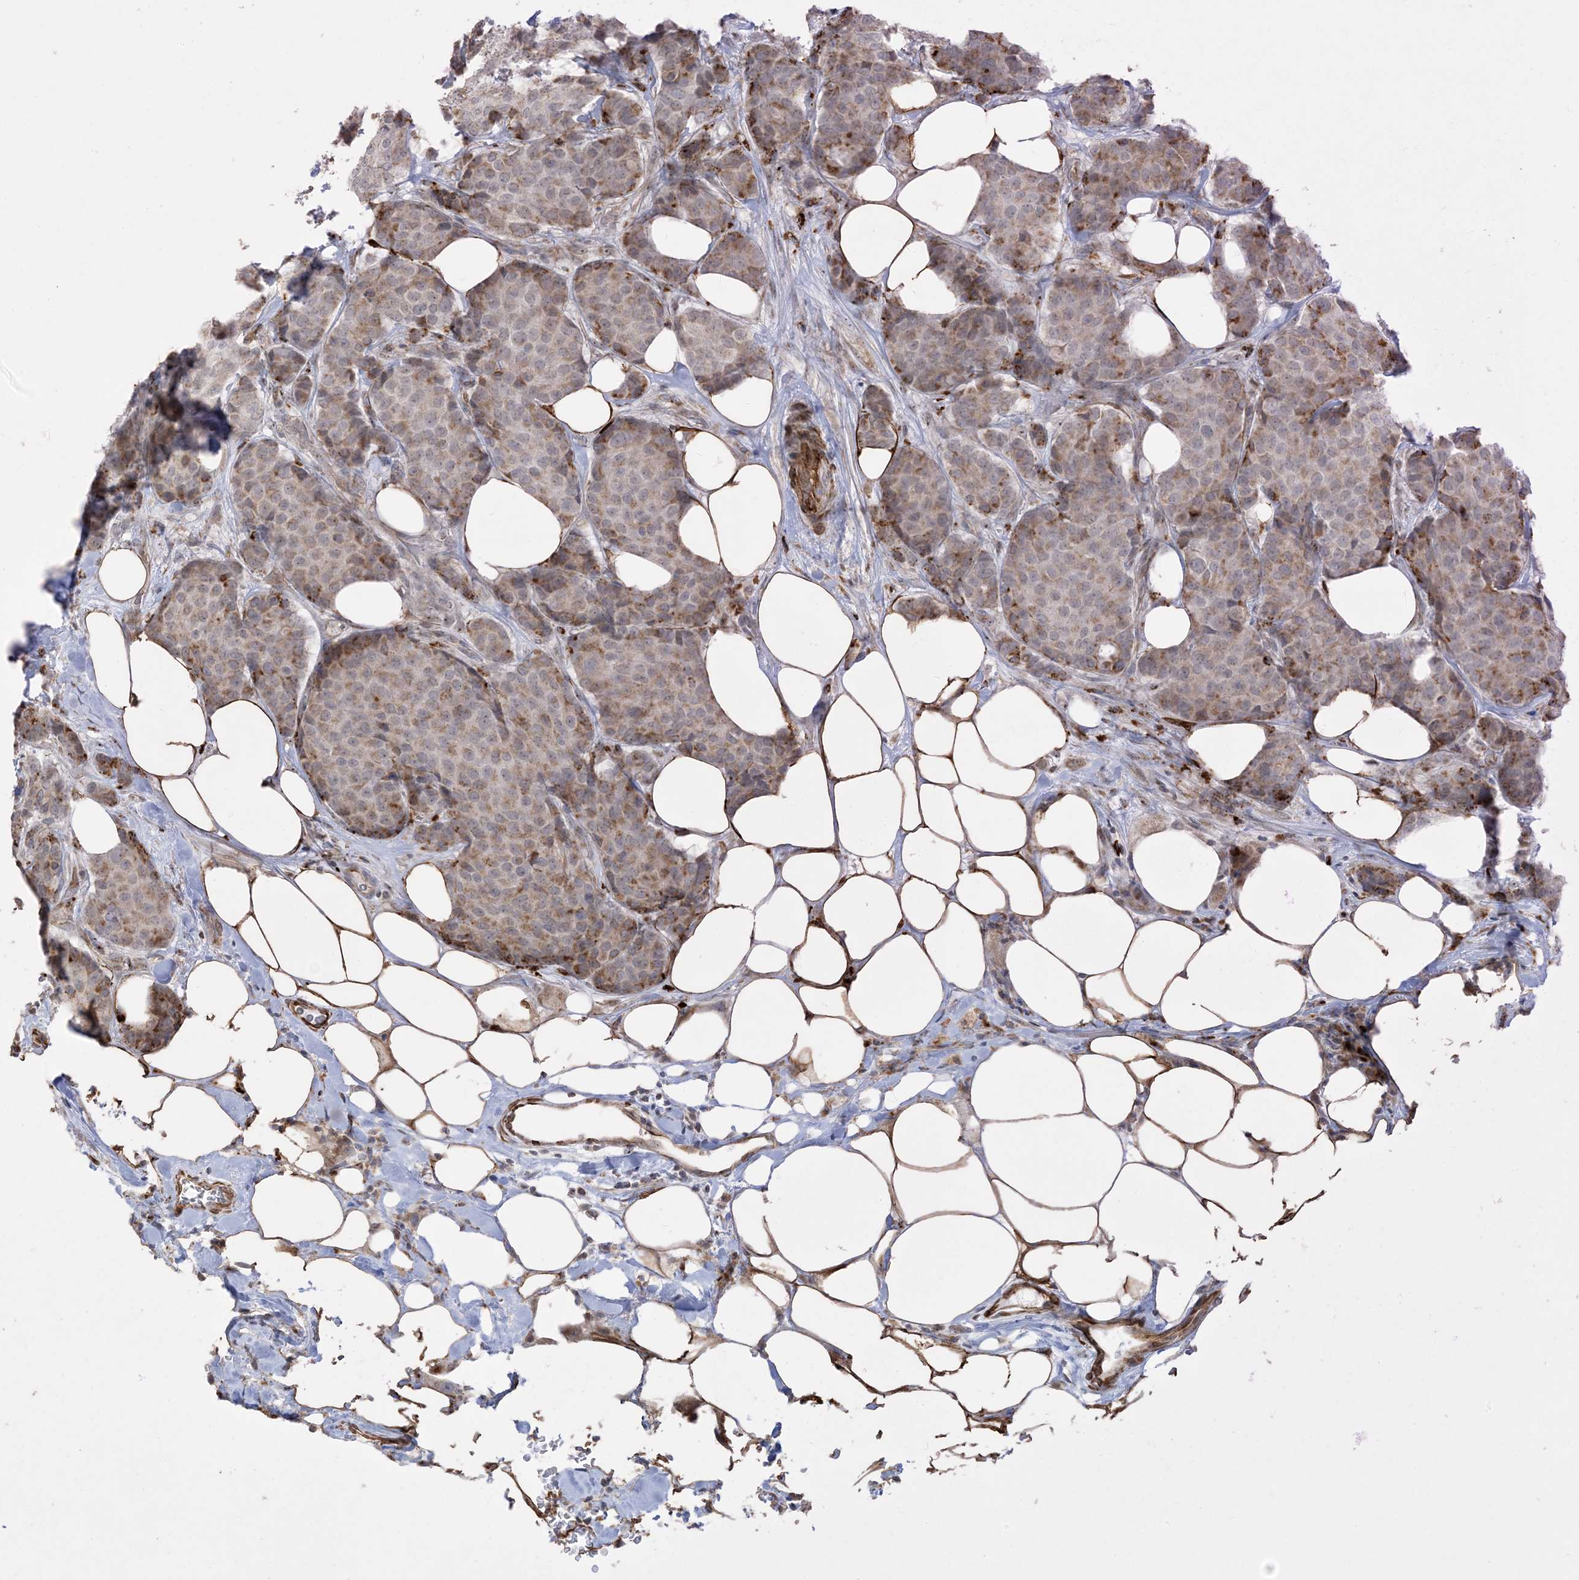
{"staining": {"intensity": "moderate", "quantity": "<25%", "location": "cytoplasmic/membranous"}, "tissue": "breast cancer", "cell_type": "Tumor cells", "image_type": "cancer", "snomed": [{"axis": "morphology", "description": "Duct carcinoma"}, {"axis": "topography", "description": "Breast"}], "caption": "Immunohistochemistry (IHC) of breast intraductal carcinoma exhibits low levels of moderate cytoplasmic/membranous expression in about <25% of tumor cells.", "gene": "AGA", "patient": {"sex": "female", "age": 75}}